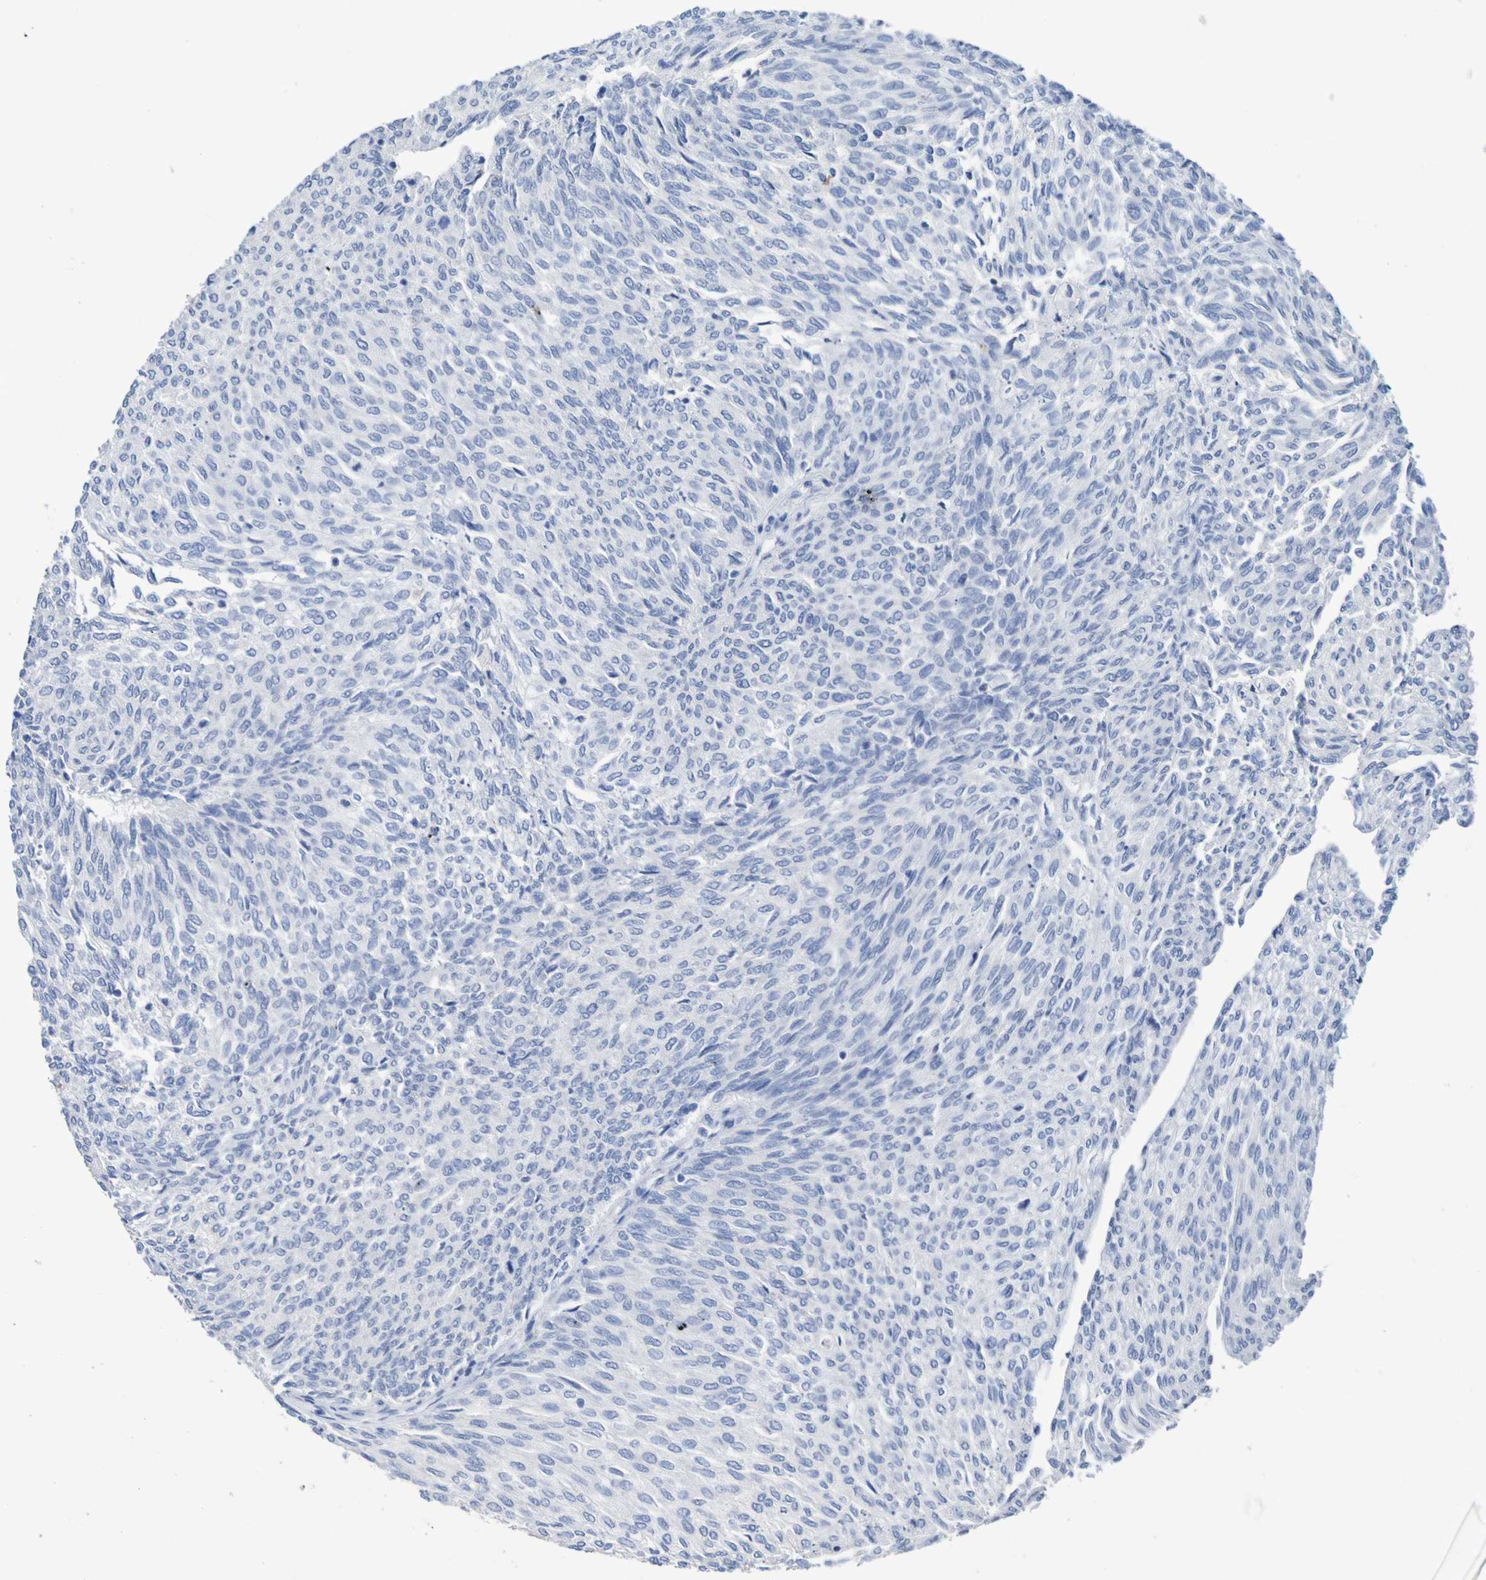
{"staining": {"intensity": "negative", "quantity": "none", "location": "none"}, "tissue": "urothelial cancer", "cell_type": "Tumor cells", "image_type": "cancer", "snomed": [{"axis": "morphology", "description": "Urothelial carcinoma, Low grade"}, {"axis": "topography", "description": "Urinary bladder"}], "caption": "A photomicrograph of human urothelial cancer is negative for staining in tumor cells.", "gene": "SGCB", "patient": {"sex": "female", "age": 79}}